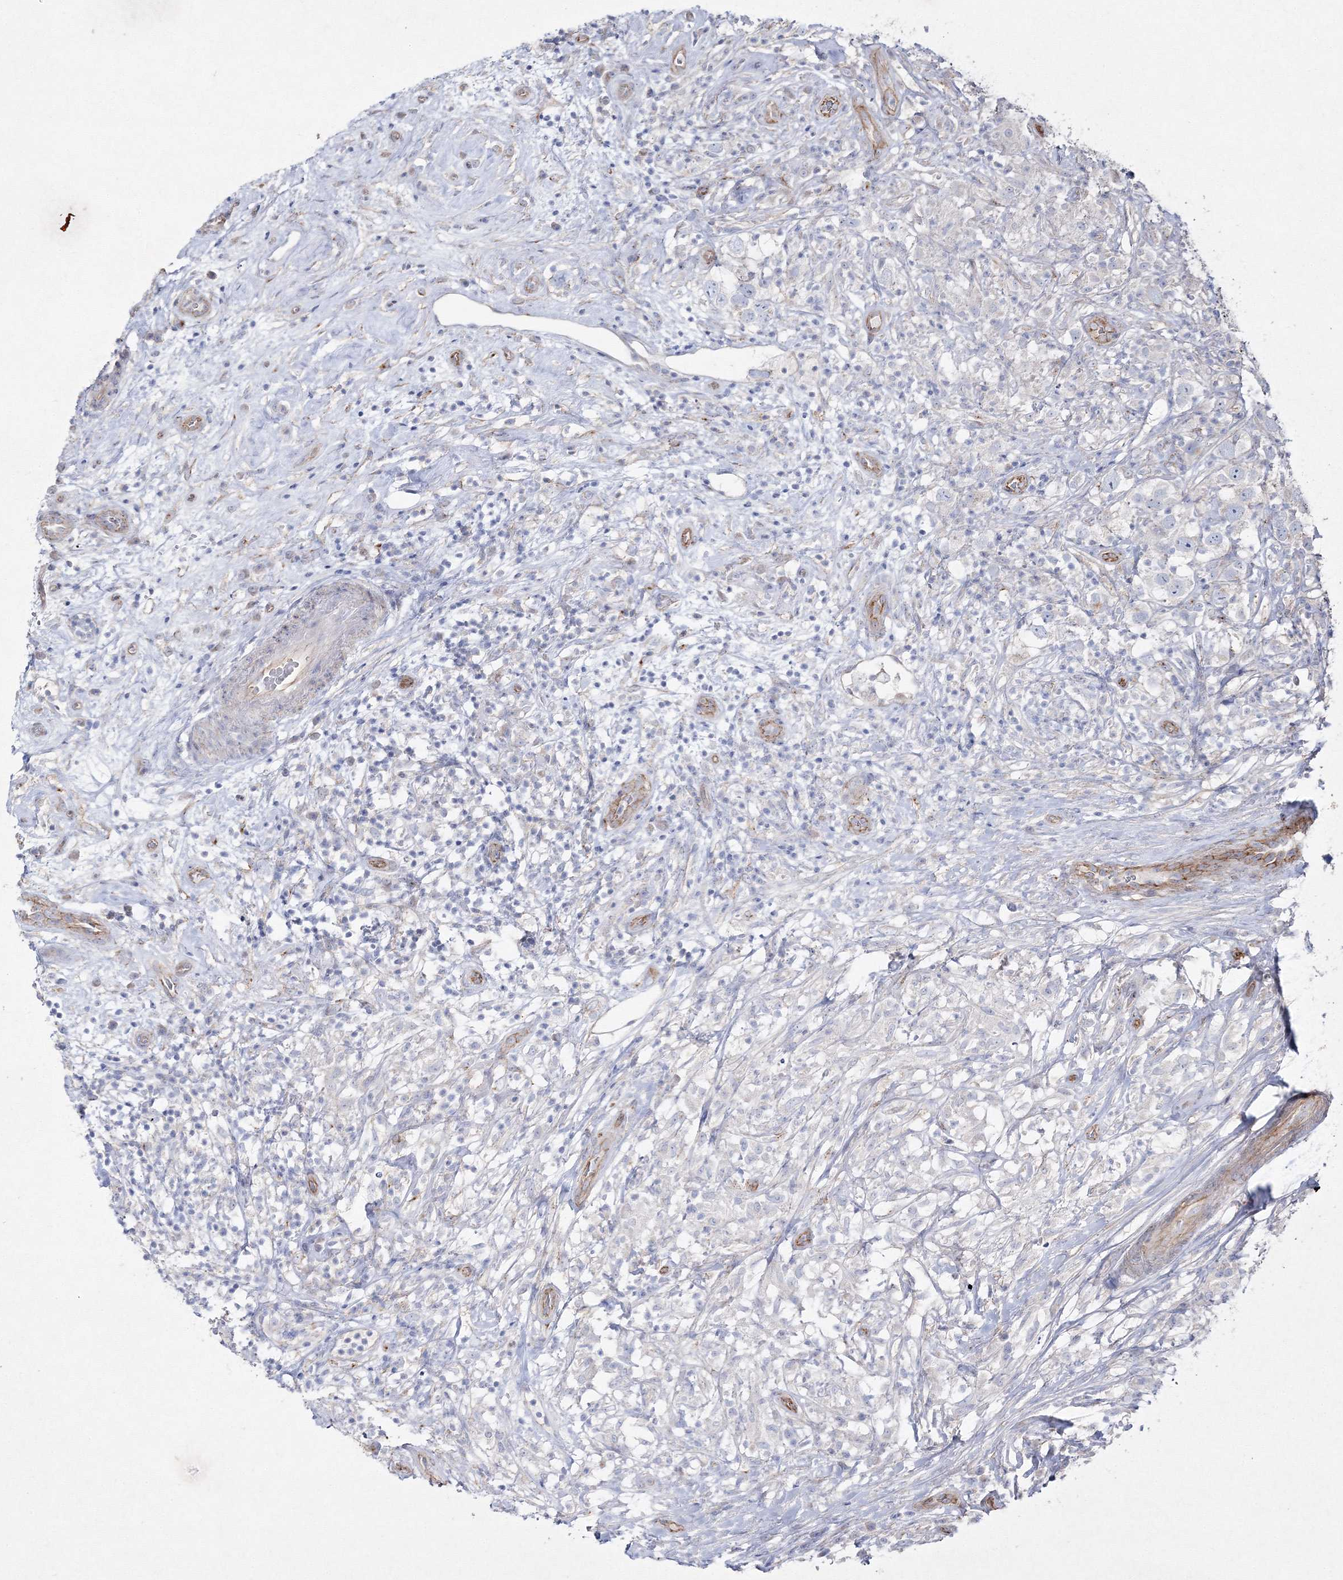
{"staining": {"intensity": "negative", "quantity": "none", "location": "none"}, "tissue": "testis cancer", "cell_type": "Tumor cells", "image_type": "cancer", "snomed": [{"axis": "morphology", "description": "Seminoma, NOS"}, {"axis": "topography", "description": "Testis"}], "caption": "Immunohistochemistry (IHC) photomicrograph of testis cancer stained for a protein (brown), which demonstrates no staining in tumor cells.", "gene": "NAA40", "patient": {"sex": "male", "age": 49}}